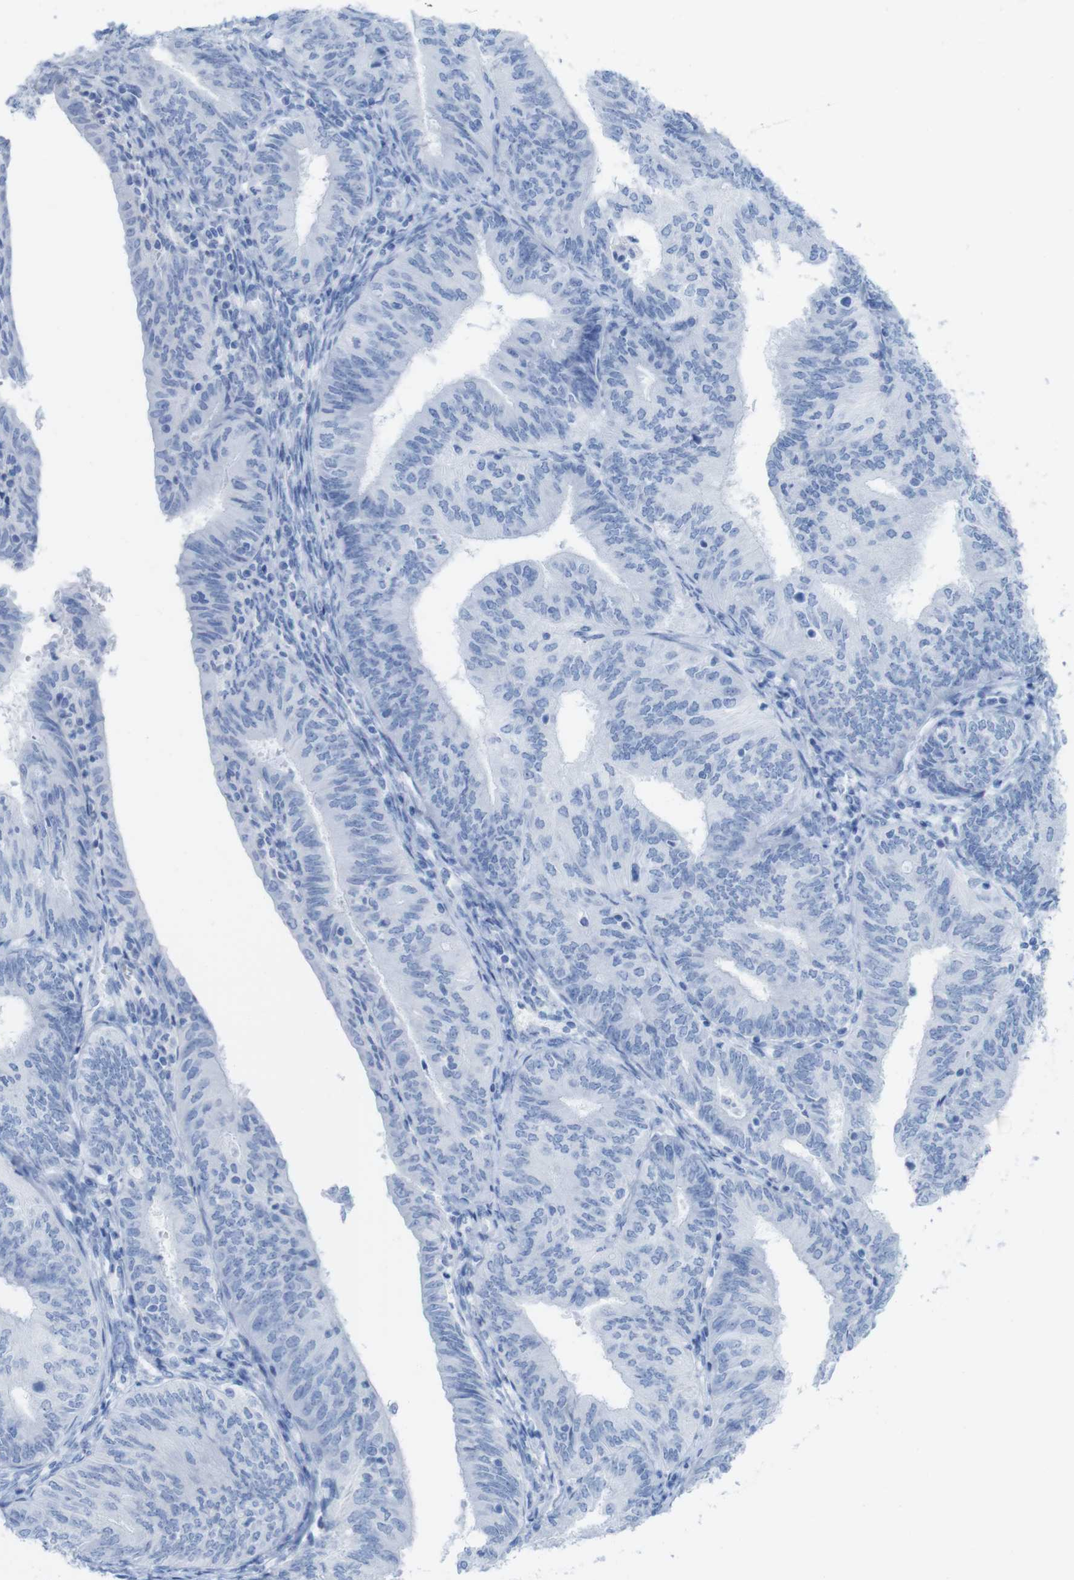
{"staining": {"intensity": "negative", "quantity": "none", "location": "none"}, "tissue": "endometrial cancer", "cell_type": "Tumor cells", "image_type": "cancer", "snomed": [{"axis": "morphology", "description": "Adenocarcinoma, NOS"}, {"axis": "topography", "description": "Endometrium"}], "caption": "An immunohistochemistry (IHC) image of endometrial adenocarcinoma is shown. There is no staining in tumor cells of endometrial adenocarcinoma.", "gene": "MYH7", "patient": {"sex": "female", "age": 58}}